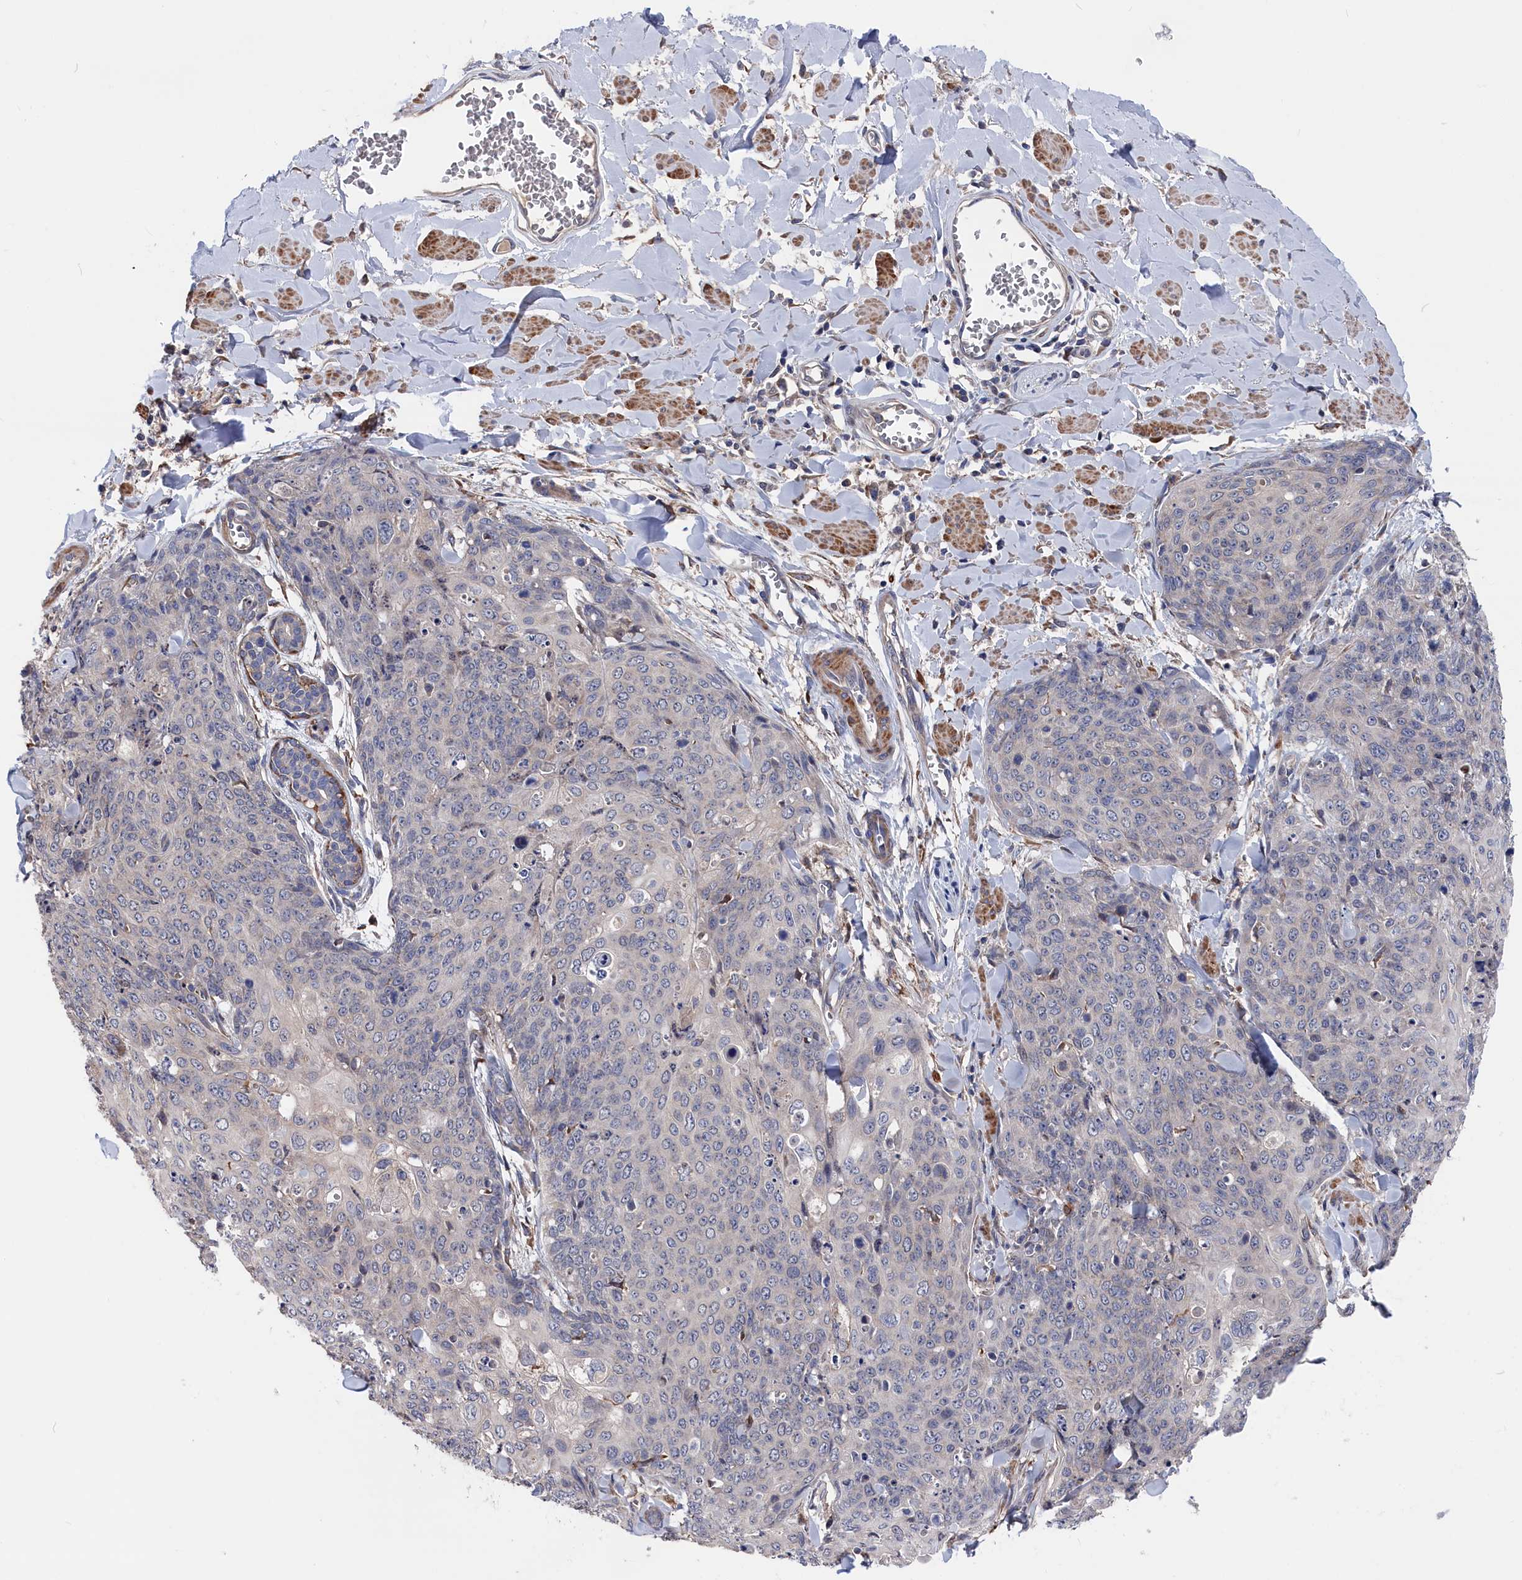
{"staining": {"intensity": "negative", "quantity": "none", "location": "none"}, "tissue": "skin cancer", "cell_type": "Tumor cells", "image_type": "cancer", "snomed": [{"axis": "morphology", "description": "Squamous cell carcinoma, NOS"}, {"axis": "topography", "description": "Skin"}, {"axis": "topography", "description": "Vulva"}], "caption": "Skin squamous cell carcinoma was stained to show a protein in brown. There is no significant expression in tumor cells. (IHC, brightfield microscopy, high magnification).", "gene": "CYB5D2", "patient": {"sex": "female", "age": 85}}